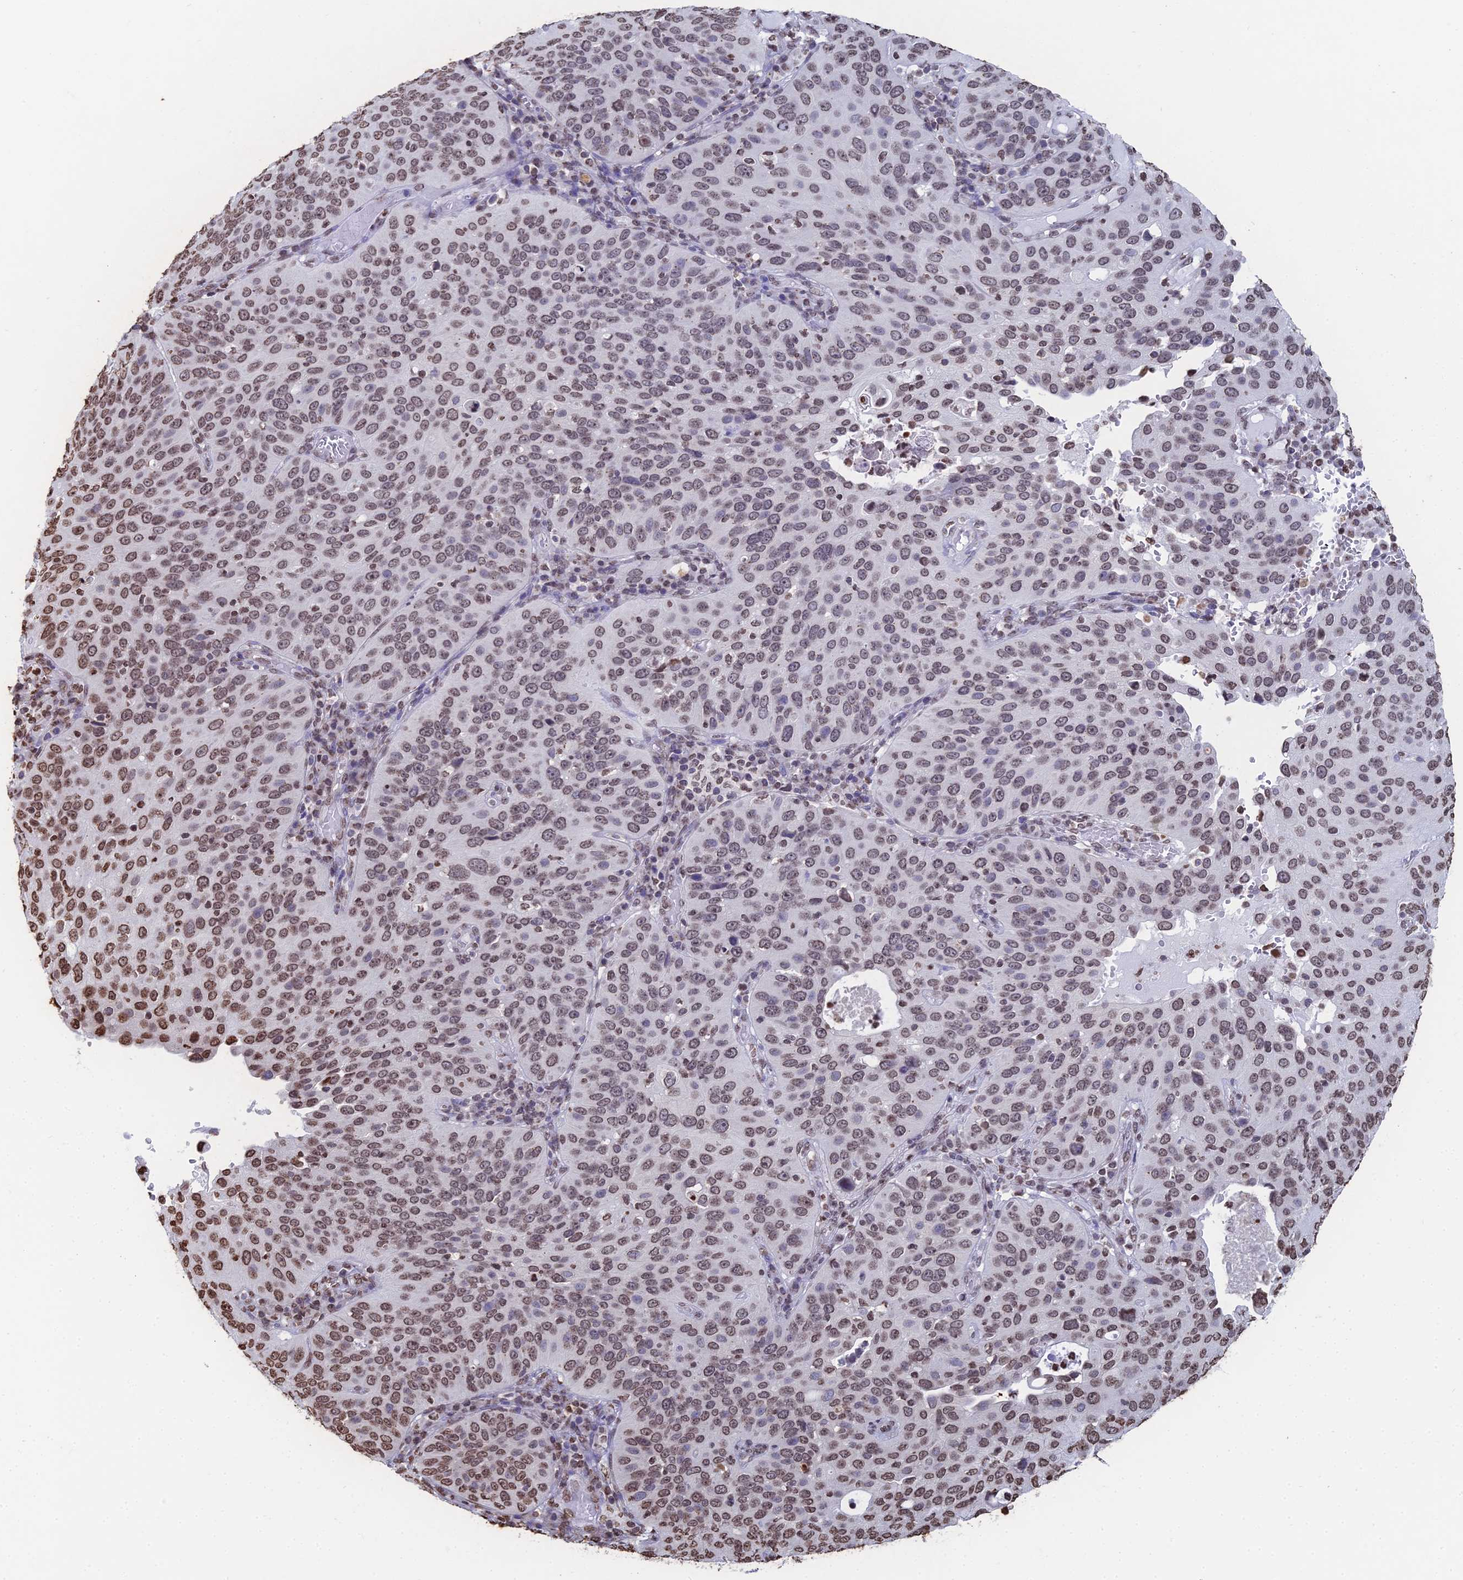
{"staining": {"intensity": "weak", "quantity": ">75%", "location": "nuclear"}, "tissue": "cervical cancer", "cell_type": "Tumor cells", "image_type": "cancer", "snomed": [{"axis": "morphology", "description": "Squamous cell carcinoma, NOS"}, {"axis": "topography", "description": "Cervix"}], "caption": "Immunohistochemical staining of cervical cancer exhibits low levels of weak nuclear staining in approximately >75% of tumor cells. The protein of interest is shown in brown color, while the nuclei are stained blue.", "gene": "GBP3", "patient": {"sex": "female", "age": 36}}